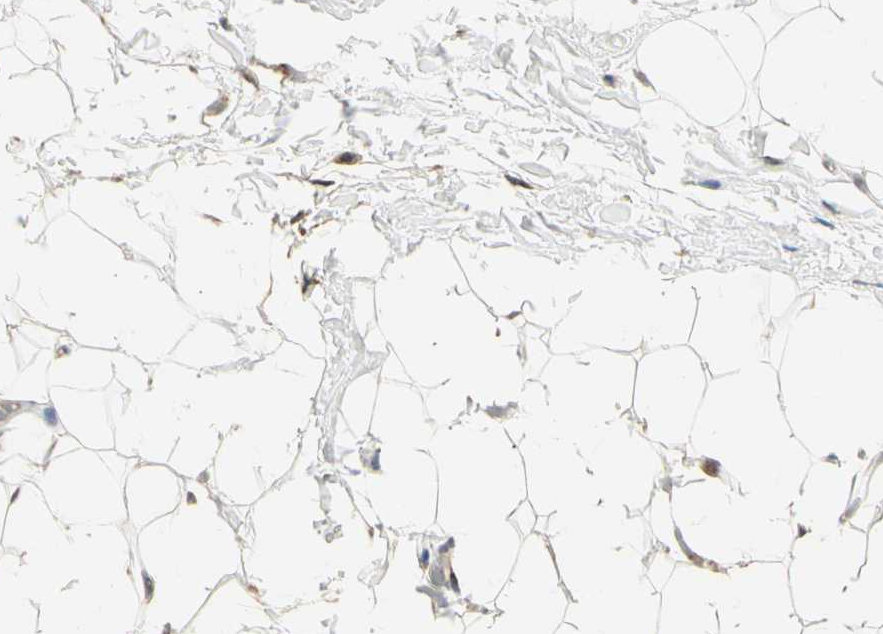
{"staining": {"intensity": "moderate", "quantity": ">75%", "location": "nuclear"}, "tissue": "adipose tissue", "cell_type": "Adipocytes", "image_type": "normal", "snomed": [{"axis": "morphology", "description": "Normal tissue, NOS"}, {"axis": "topography", "description": "Soft tissue"}], "caption": "Immunohistochemical staining of benign human adipose tissue reveals moderate nuclear protein positivity in about >75% of adipocytes.", "gene": "IP6K2", "patient": {"sex": "male", "age": 26}}